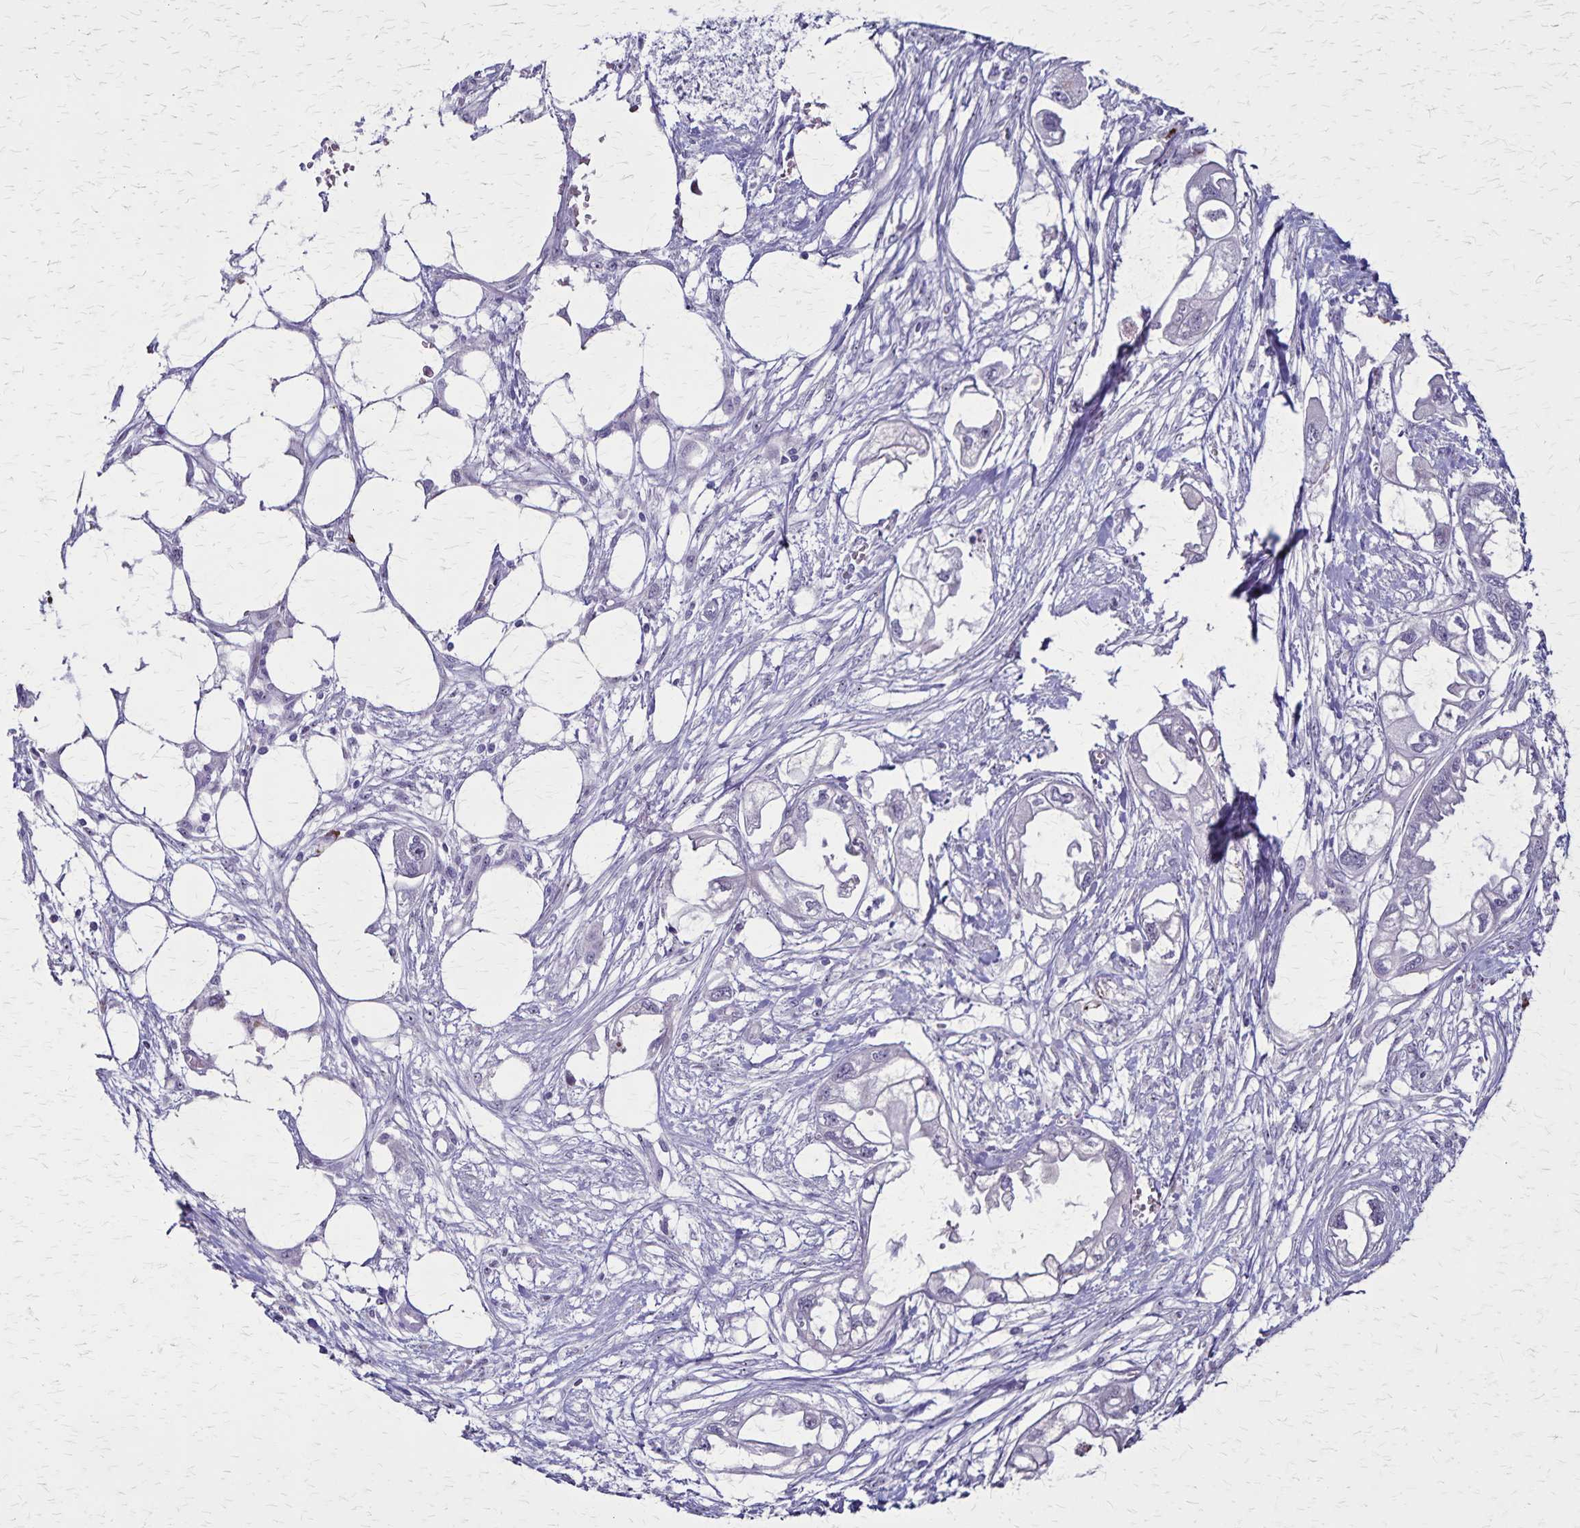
{"staining": {"intensity": "negative", "quantity": "none", "location": "none"}, "tissue": "endometrial cancer", "cell_type": "Tumor cells", "image_type": "cancer", "snomed": [{"axis": "morphology", "description": "Adenocarcinoma, NOS"}, {"axis": "morphology", "description": "Adenocarcinoma, metastatic, NOS"}, {"axis": "topography", "description": "Adipose tissue"}, {"axis": "topography", "description": "Endometrium"}], "caption": "An immunohistochemistry (IHC) image of metastatic adenocarcinoma (endometrial) is shown. There is no staining in tumor cells of metastatic adenocarcinoma (endometrial).", "gene": "OR51B5", "patient": {"sex": "female", "age": 67}}